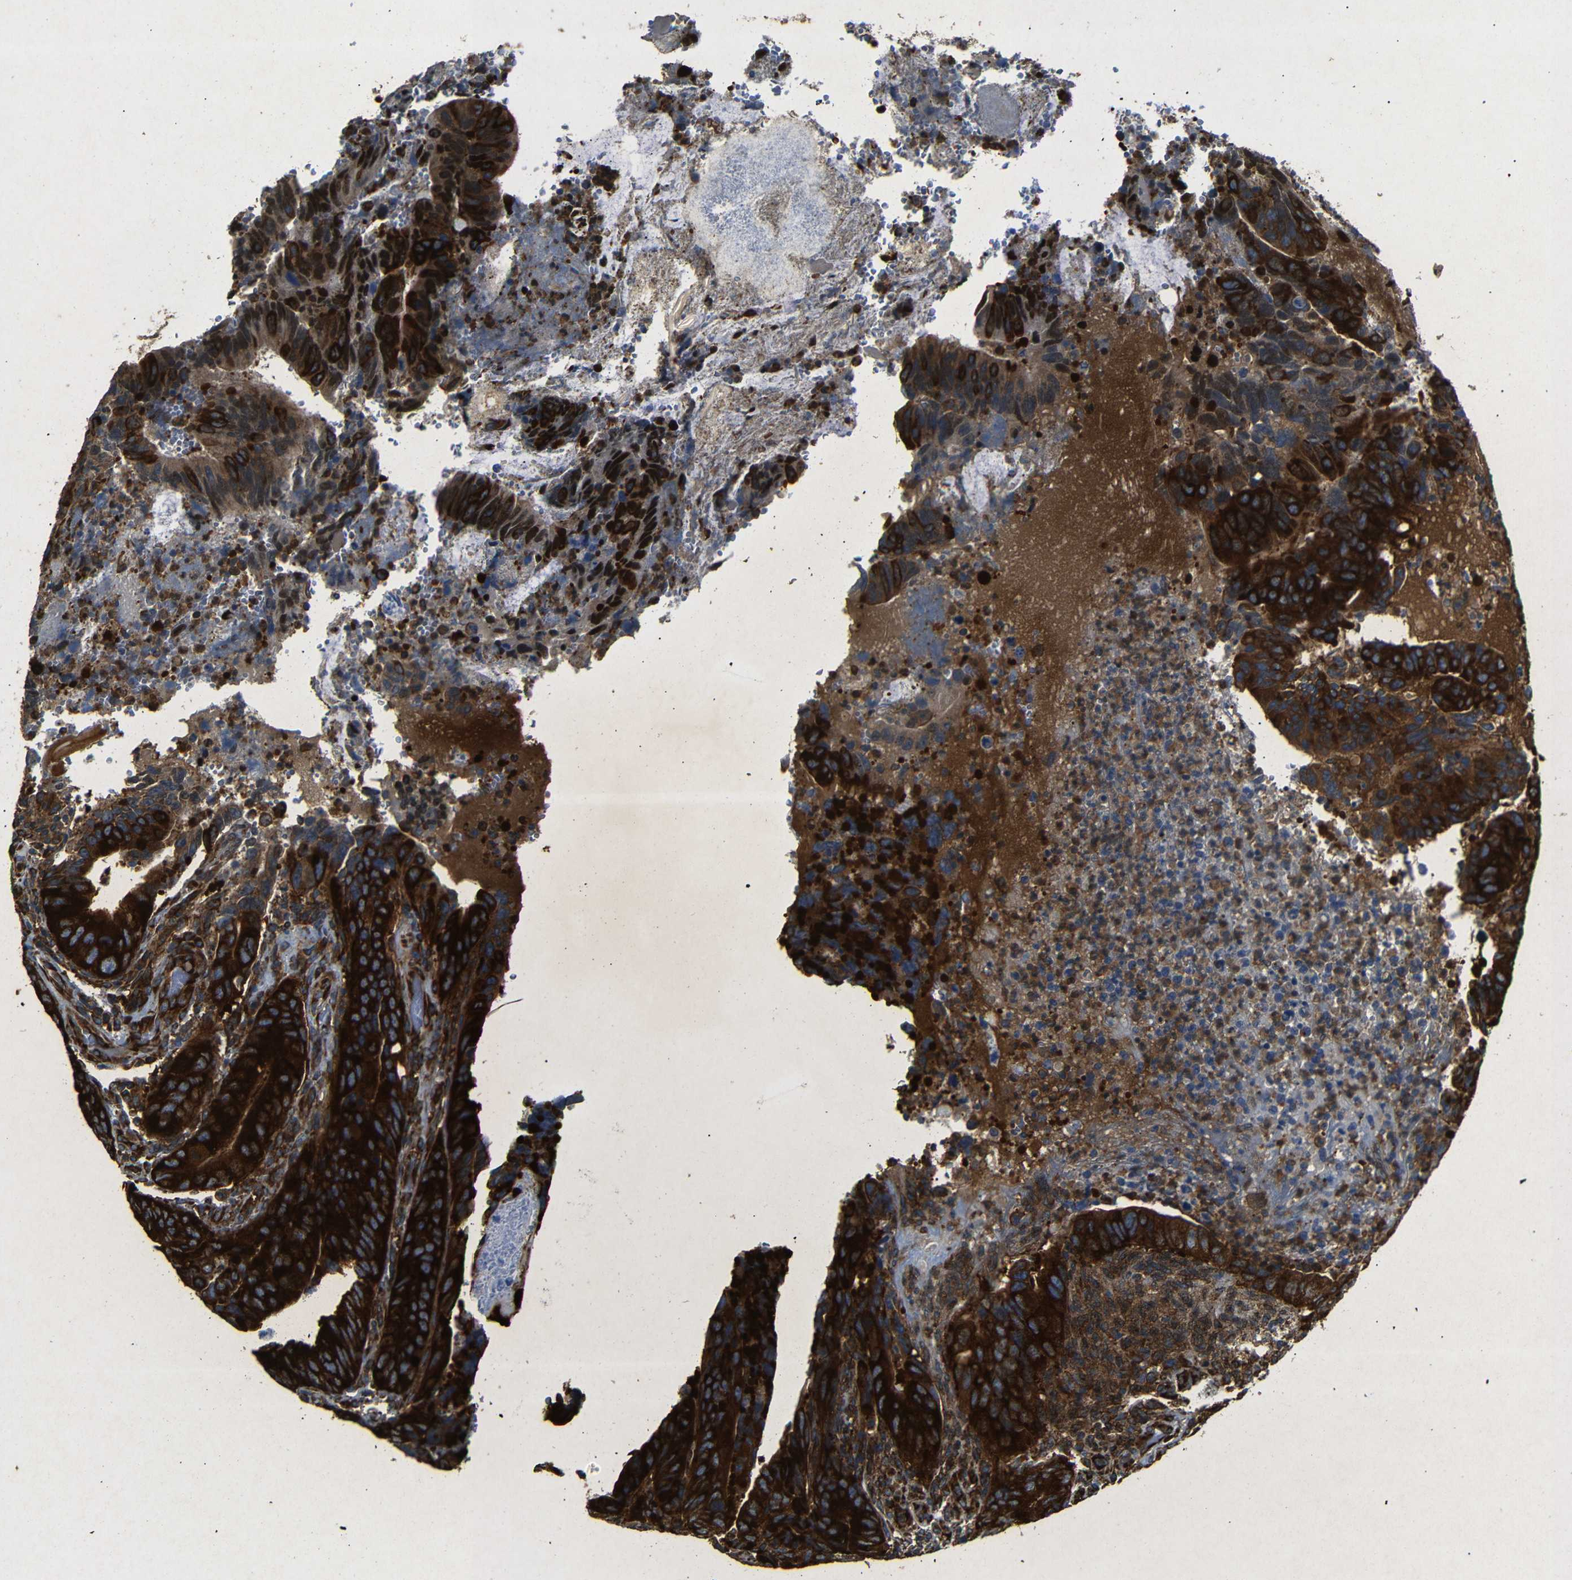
{"staining": {"intensity": "strong", "quantity": ">75%", "location": "cytoplasmic/membranous"}, "tissue": "colorectal cancer", "cell_type": "Tumor cells", "image_type": "cancer", "snomed": [{"axis": "morphology", "description": "Normal tissue, NOS"}, {"axis": "morphology", "description": "Adenocarcinoma, NOS"}, {"axis": "topography", "description": "Colon"}], "caption": "Strong cytoplasmic/membranous expression for a protein is appreciated in approximately >75% of tumor cells of colorectal cancer (adenocarcinoma) using immunohistochemistry (IHC).", "gene": "BTF3", "patient": {"sex": "male", "age": 56}}